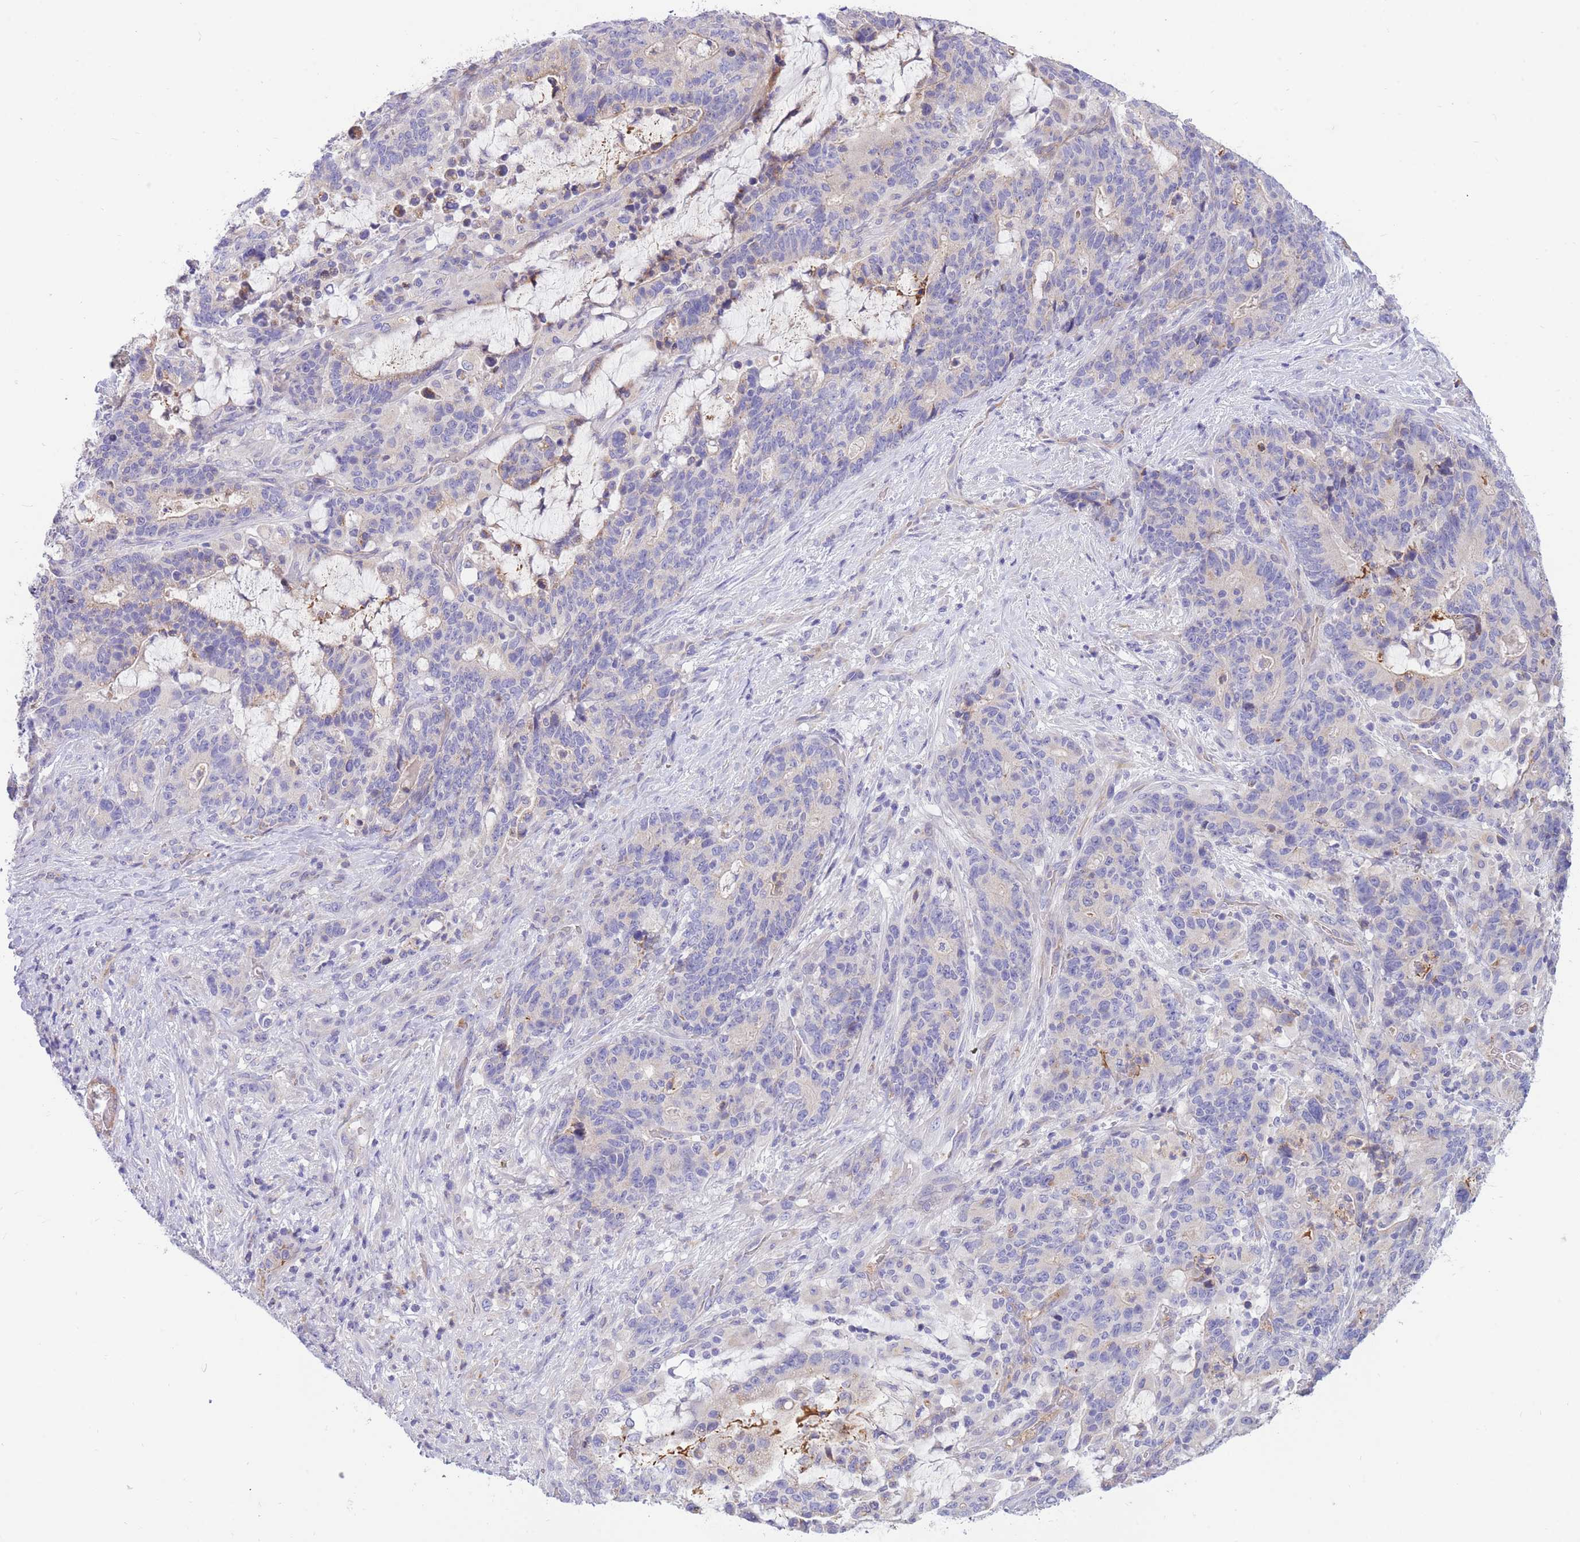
{"staining": {"intensity": "negative", "quantity": "none", "location": "none"}, "tissue": "stomach cancer", "cell_type": "Tumor cells", "image_type": "cancer", "snomed": [{"axis": "morphology", "description": "Normal tissue, NOS"}, {"axis": "morphology", "description": "Adenocarcinoma, NOS"}, {"axis": "topography", "description": "Stomach"}], "caption": "DAB immunohistochemical staining of human stomach cancer (adenocarcinoma) reveals no significant positivity in tumor cells. Nuclei are stained in blue.", "gene": "SULT1A1", "patient": {"sex": "female", "age": 64}}